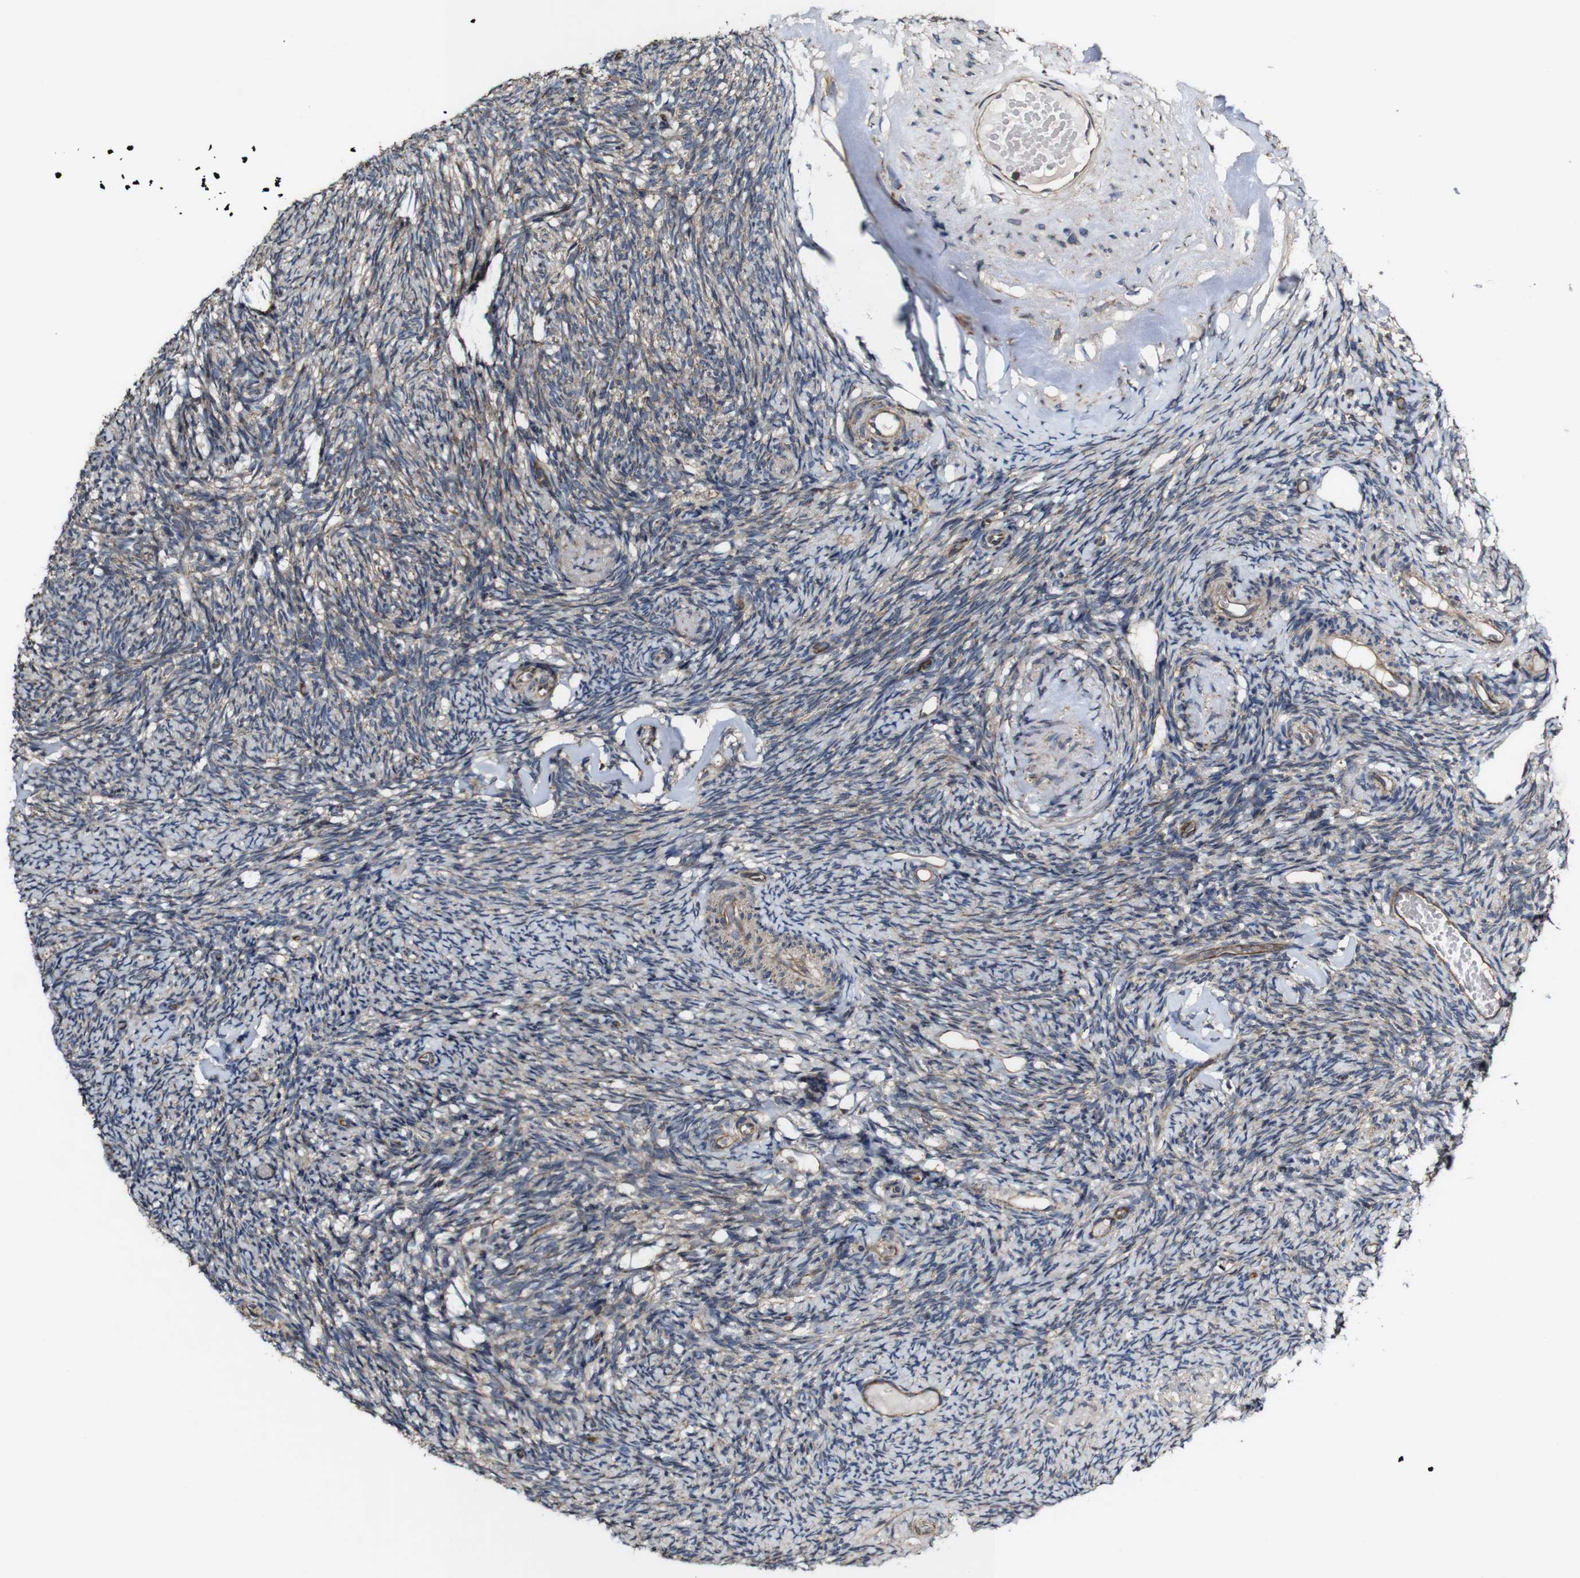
{"staining": {"intensity": "strong", "quantity": ">75%", "location": "cytoplasmic/membranous"}, "tissue": "ovary", "cell_type": "Follicle cells", "image_type": "normal", "snomed": [{"axis": "morphology", "description": "Normal tissue, NOS"}, {"axis": "topography", "description": "Ovary"}], "caption": "Follicle cells show strong cytoplasmic/membranous expression in approximately >75% of cells in unremarkable ovary.", "gene": "BTN3A3", "patient": {"sex": "female", "age": 60}}